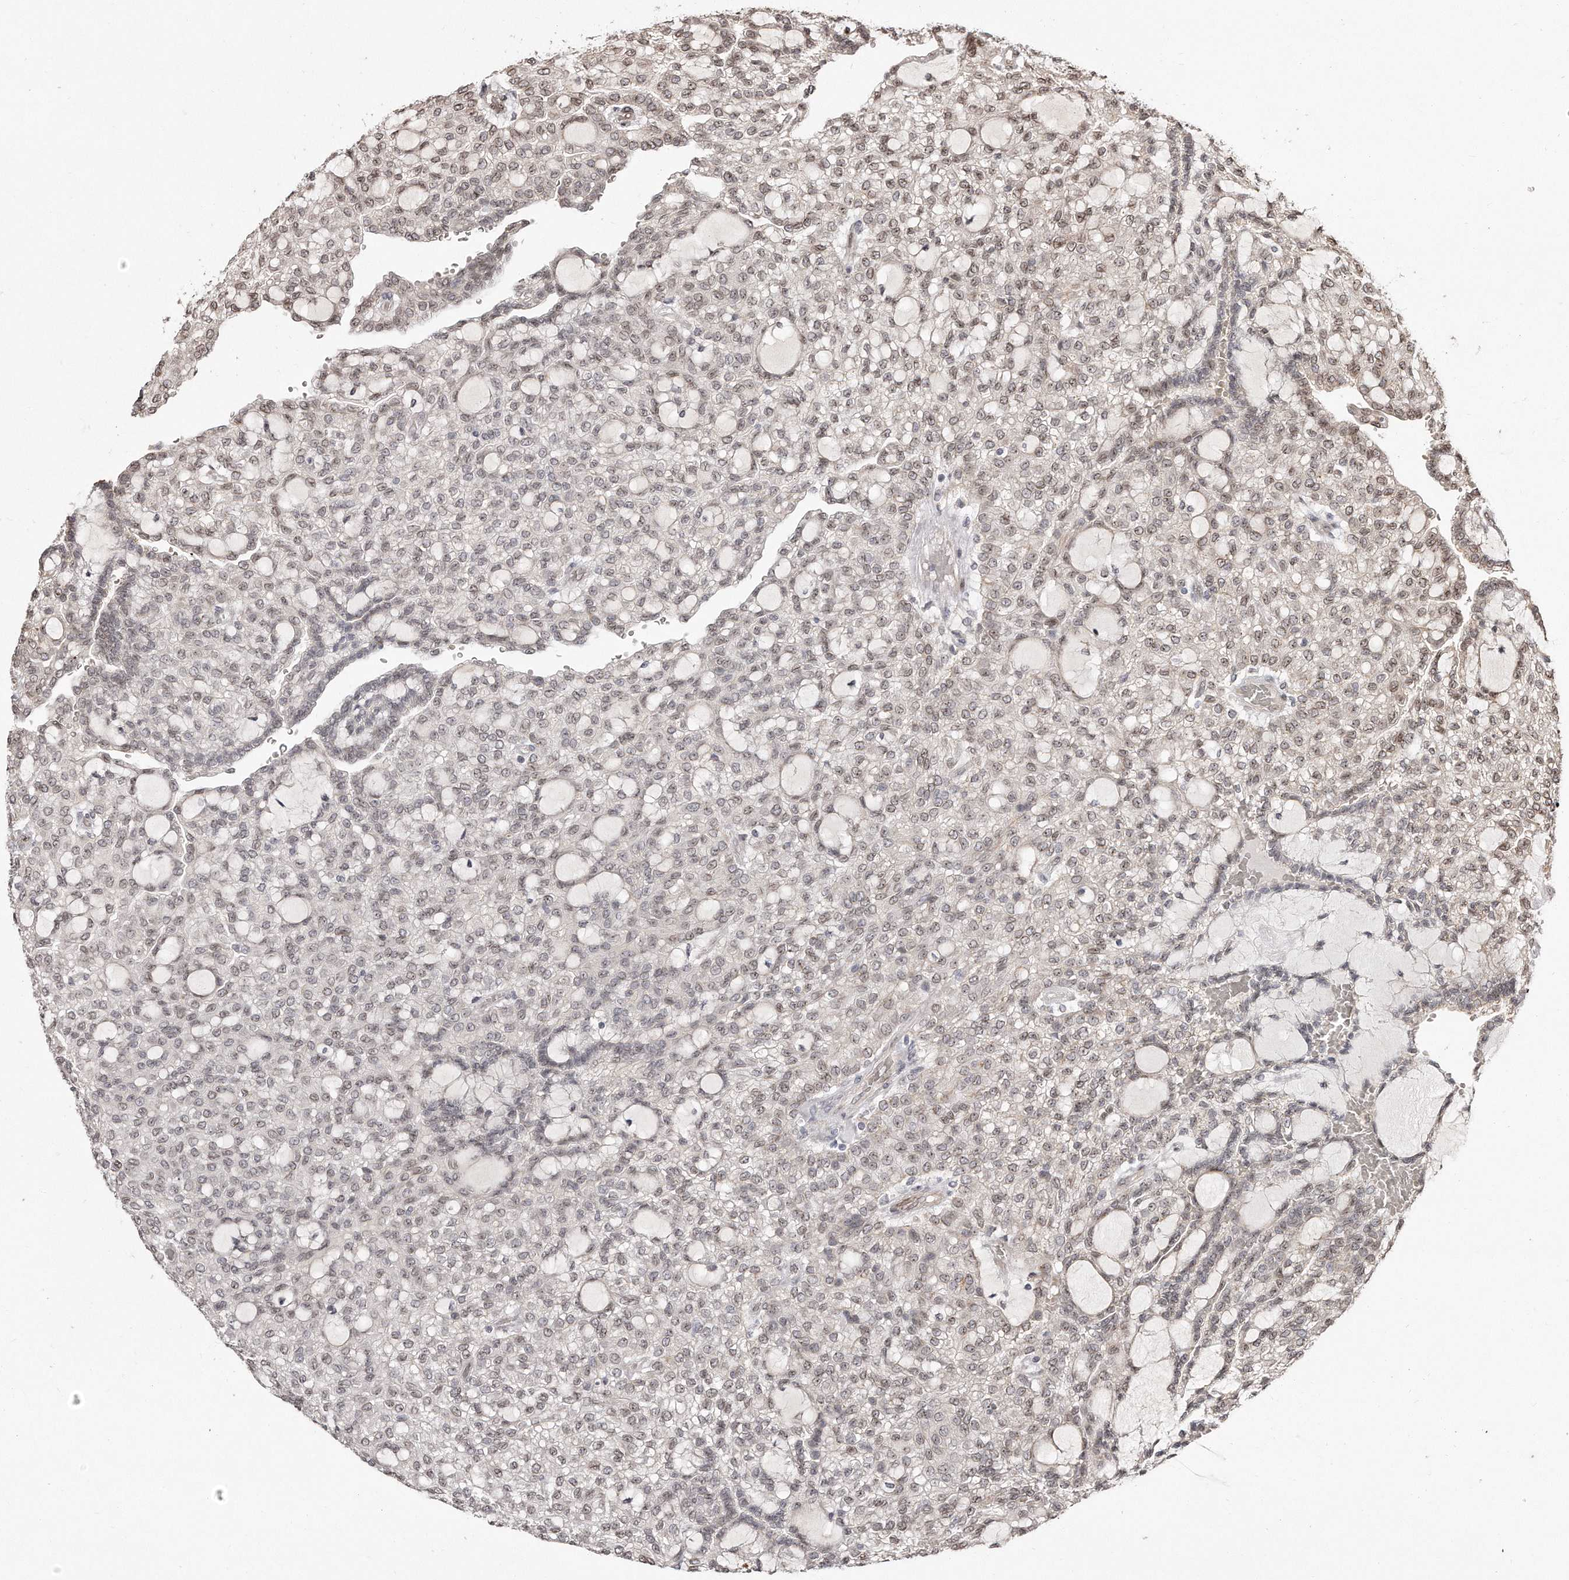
{"staining": {"intensity": "weak", "quantity": ">75%", "location": "cytoplasmic/membranous,nuclear"}, "tissue": "renal cancer", "cell_type": "Tumor cells", "image_type": "cancer", "snomed": [{"axis": "morphology", "description": "Adenocarcinoma, NOS"}, {"axis": "topography", "description": "Kidney"}], "caption": "A low amount of weak cytoplasmic/membranous and nuclear expression is appreciated in approximately >75% of tumor cells in adenocarcinoma (renal) tissue.", "gene": "HASPIN", "patient": {"sex": "male", "age": 63}}